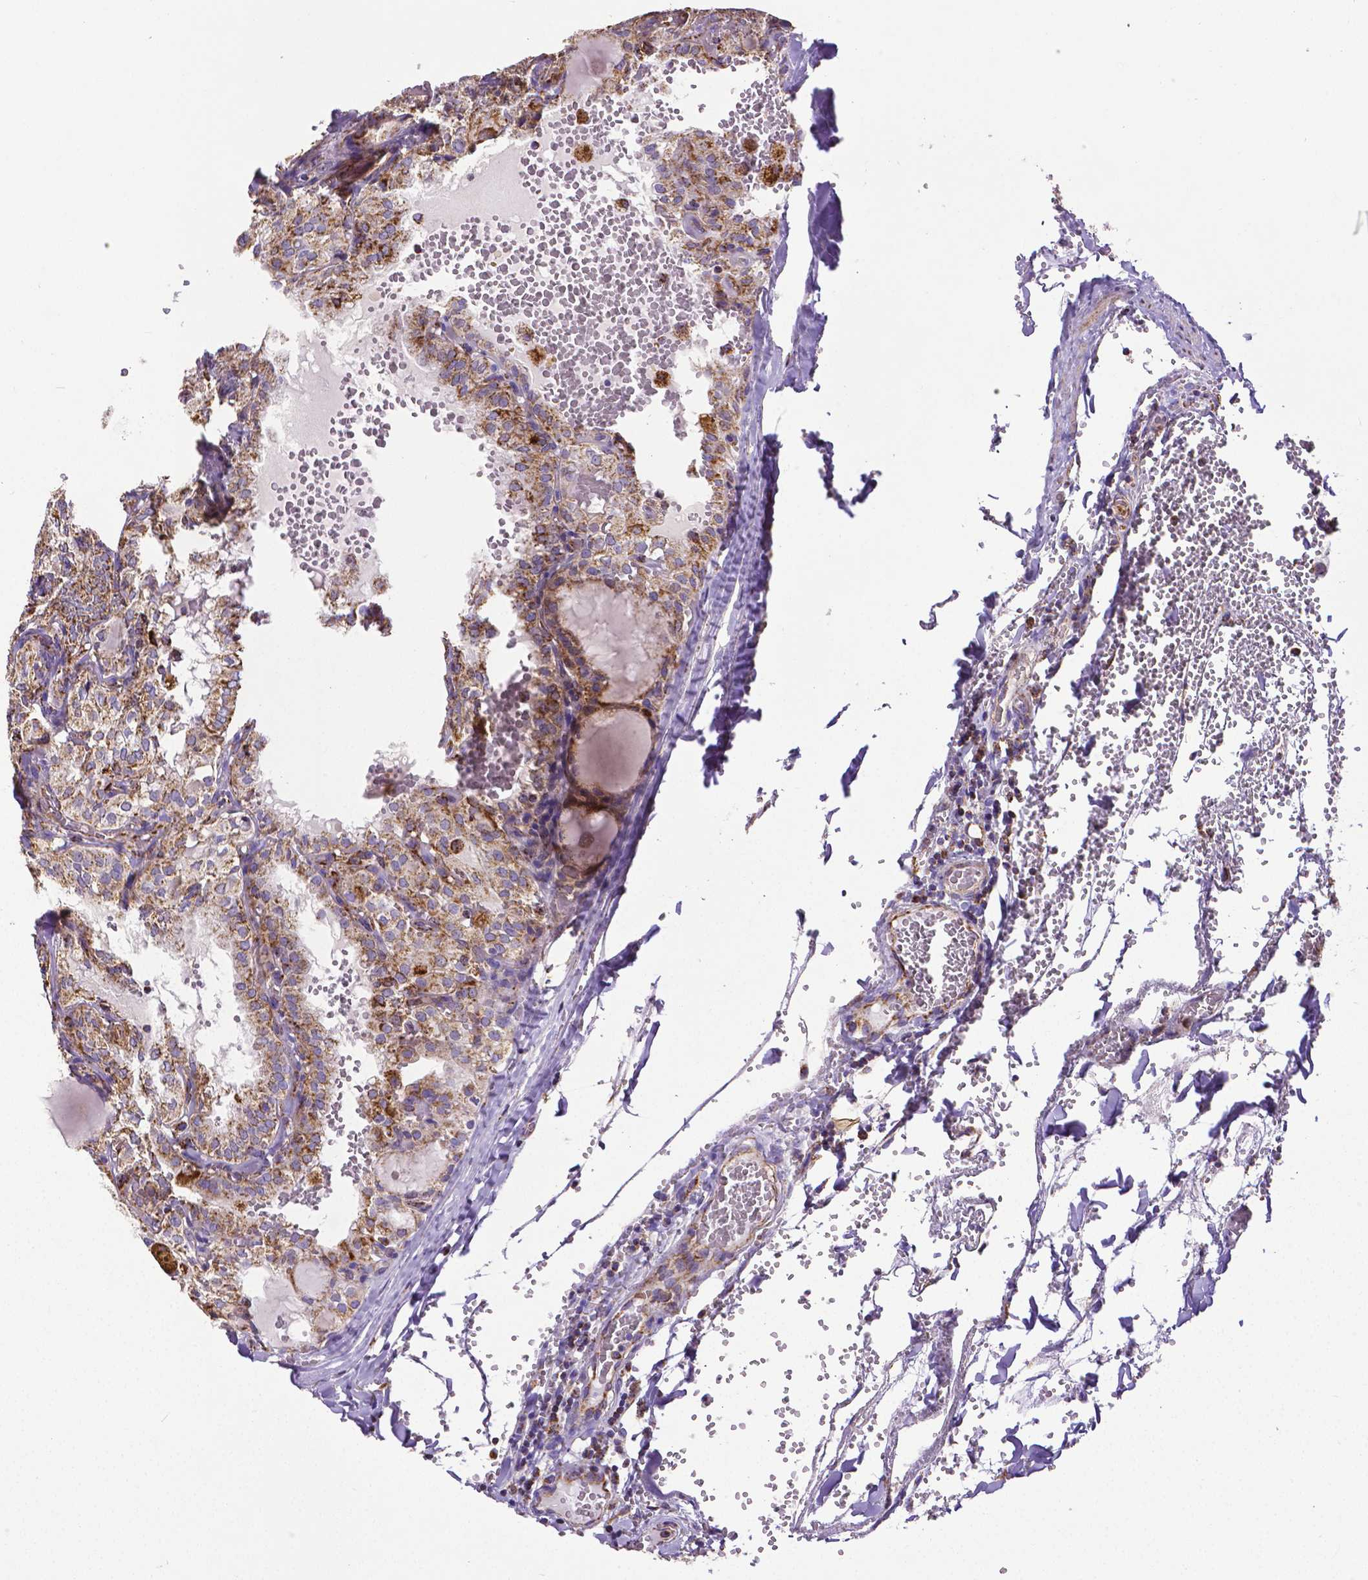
{"staining": {"intensity": "moderate", "quantity": ">75%", "location": "cytoplasmic/membranous"}, "tissue": "thyroid cancer", "cell_type": "Tumor cells", "image_type": "cancer", "snomed": [{"axis": "morphology", "description": "Papillary adenocarcinoma, NOS"}, {"axis": "topography", "description": "Thyroid gland"}], "caption": "Protein staining by IHC demonstrates moderate cytoplasmic/membranous positivity in approximately >75% of tumor cells in thyroid papillary adenocarcinoma.", "gene": "MACC1", "patient": {"sex": "male", "age": 20}}